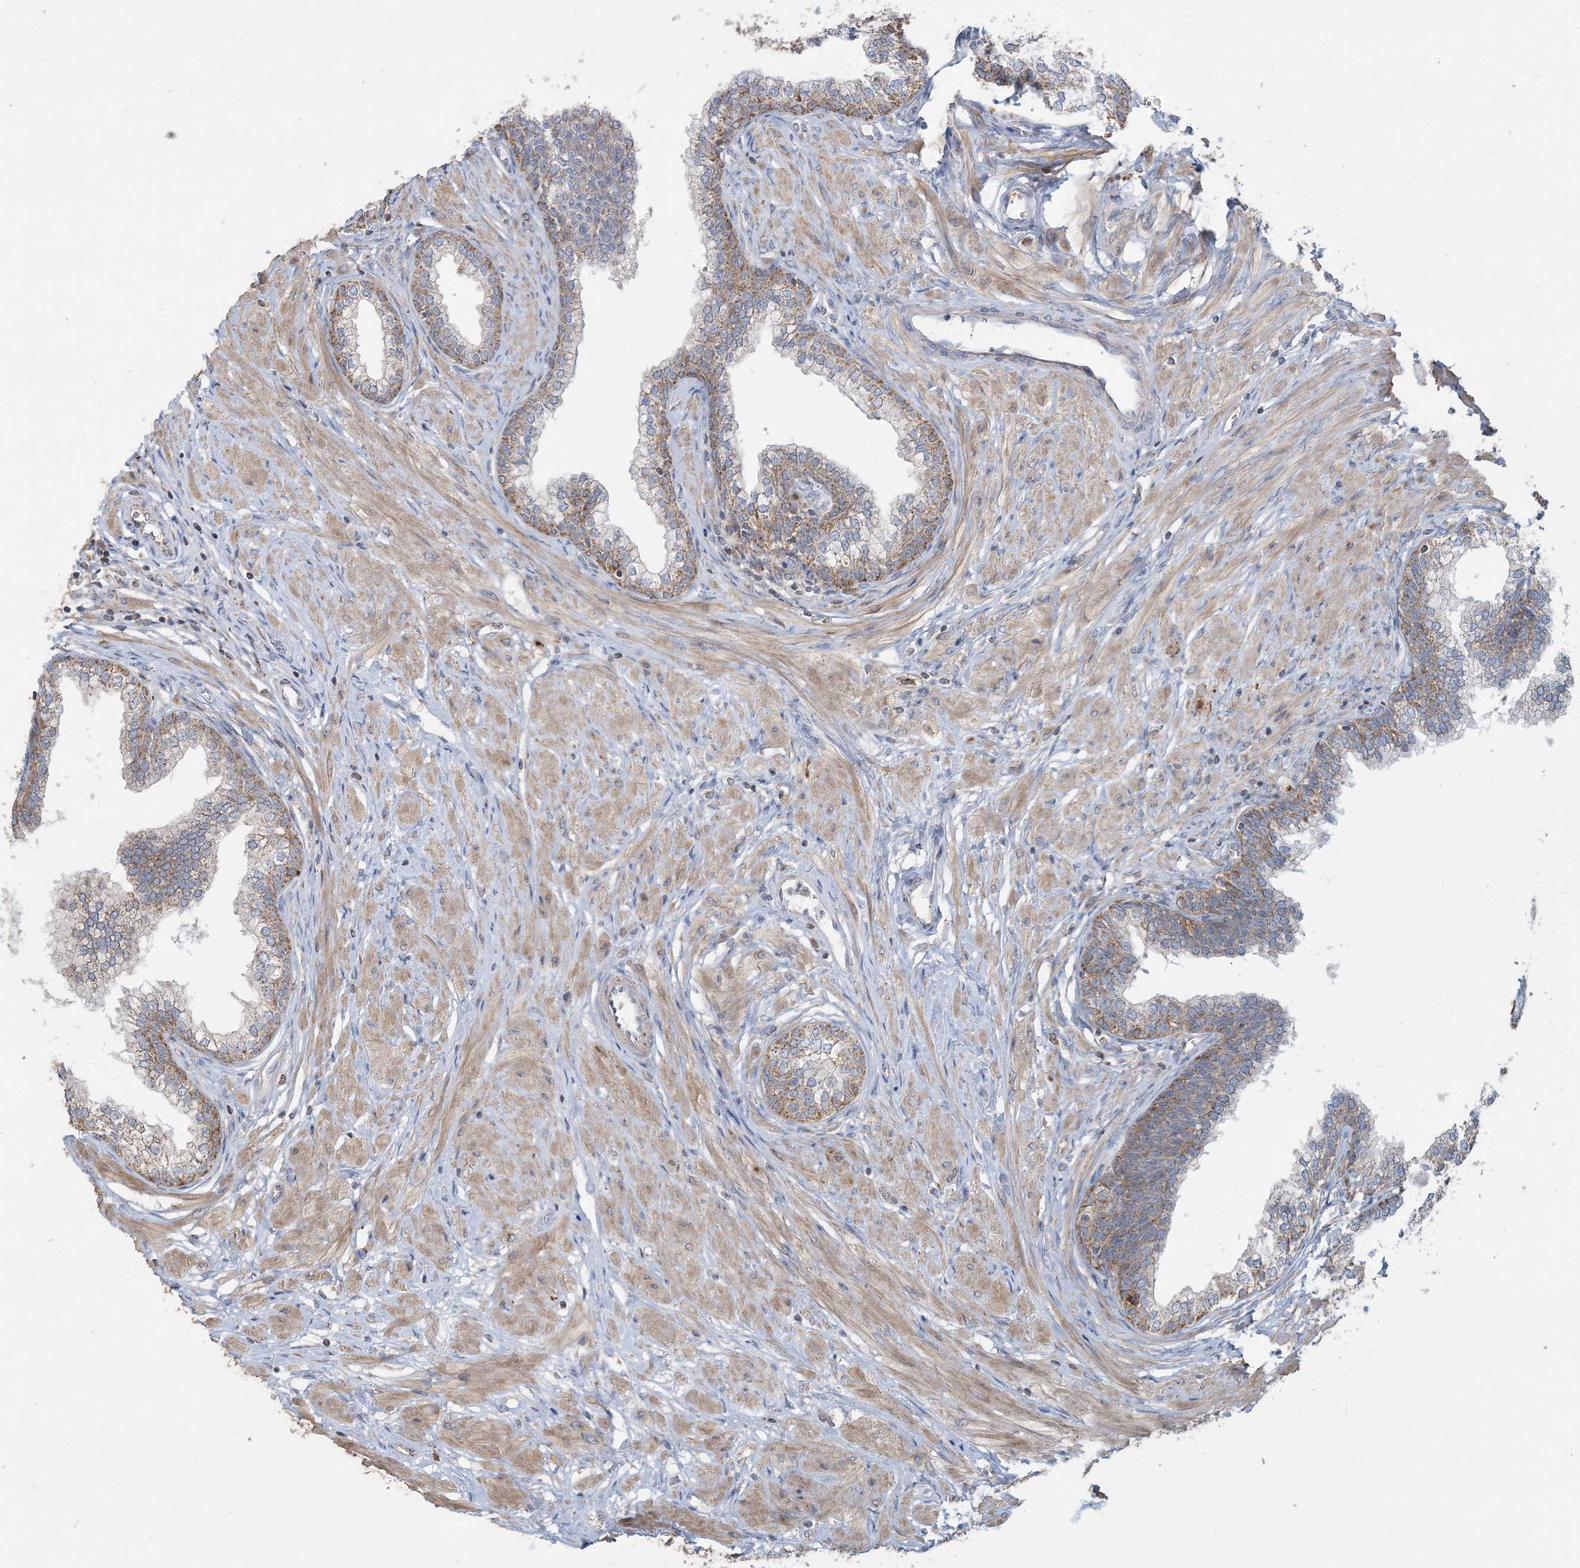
{"staining": {"intensity": "moderate", "quantity": "25%-75%", "location": "cytoplasmic/membranous"}, "tissue": "prostate", "cell_type": "Glandular cells", "image_type": "normal", "snomed": [{"axis": "morphology", "description": "Normal tissue, NOS"}, {"axis": "morphology", "description": "Urothelial carcinoma, Low grade"}, {"axis": "topography", "description": "Urinary bladder"}, {"axis": "topography", "description": "Prostate"}], "caption": "Human prostate stained with a brown dye exhibits moderate cytoplasmic/membranous positive positivity in about 25%-75% of glandular cells.", "gene": "ECHDC1", "patient": {"sex": "male", "age": 60}}